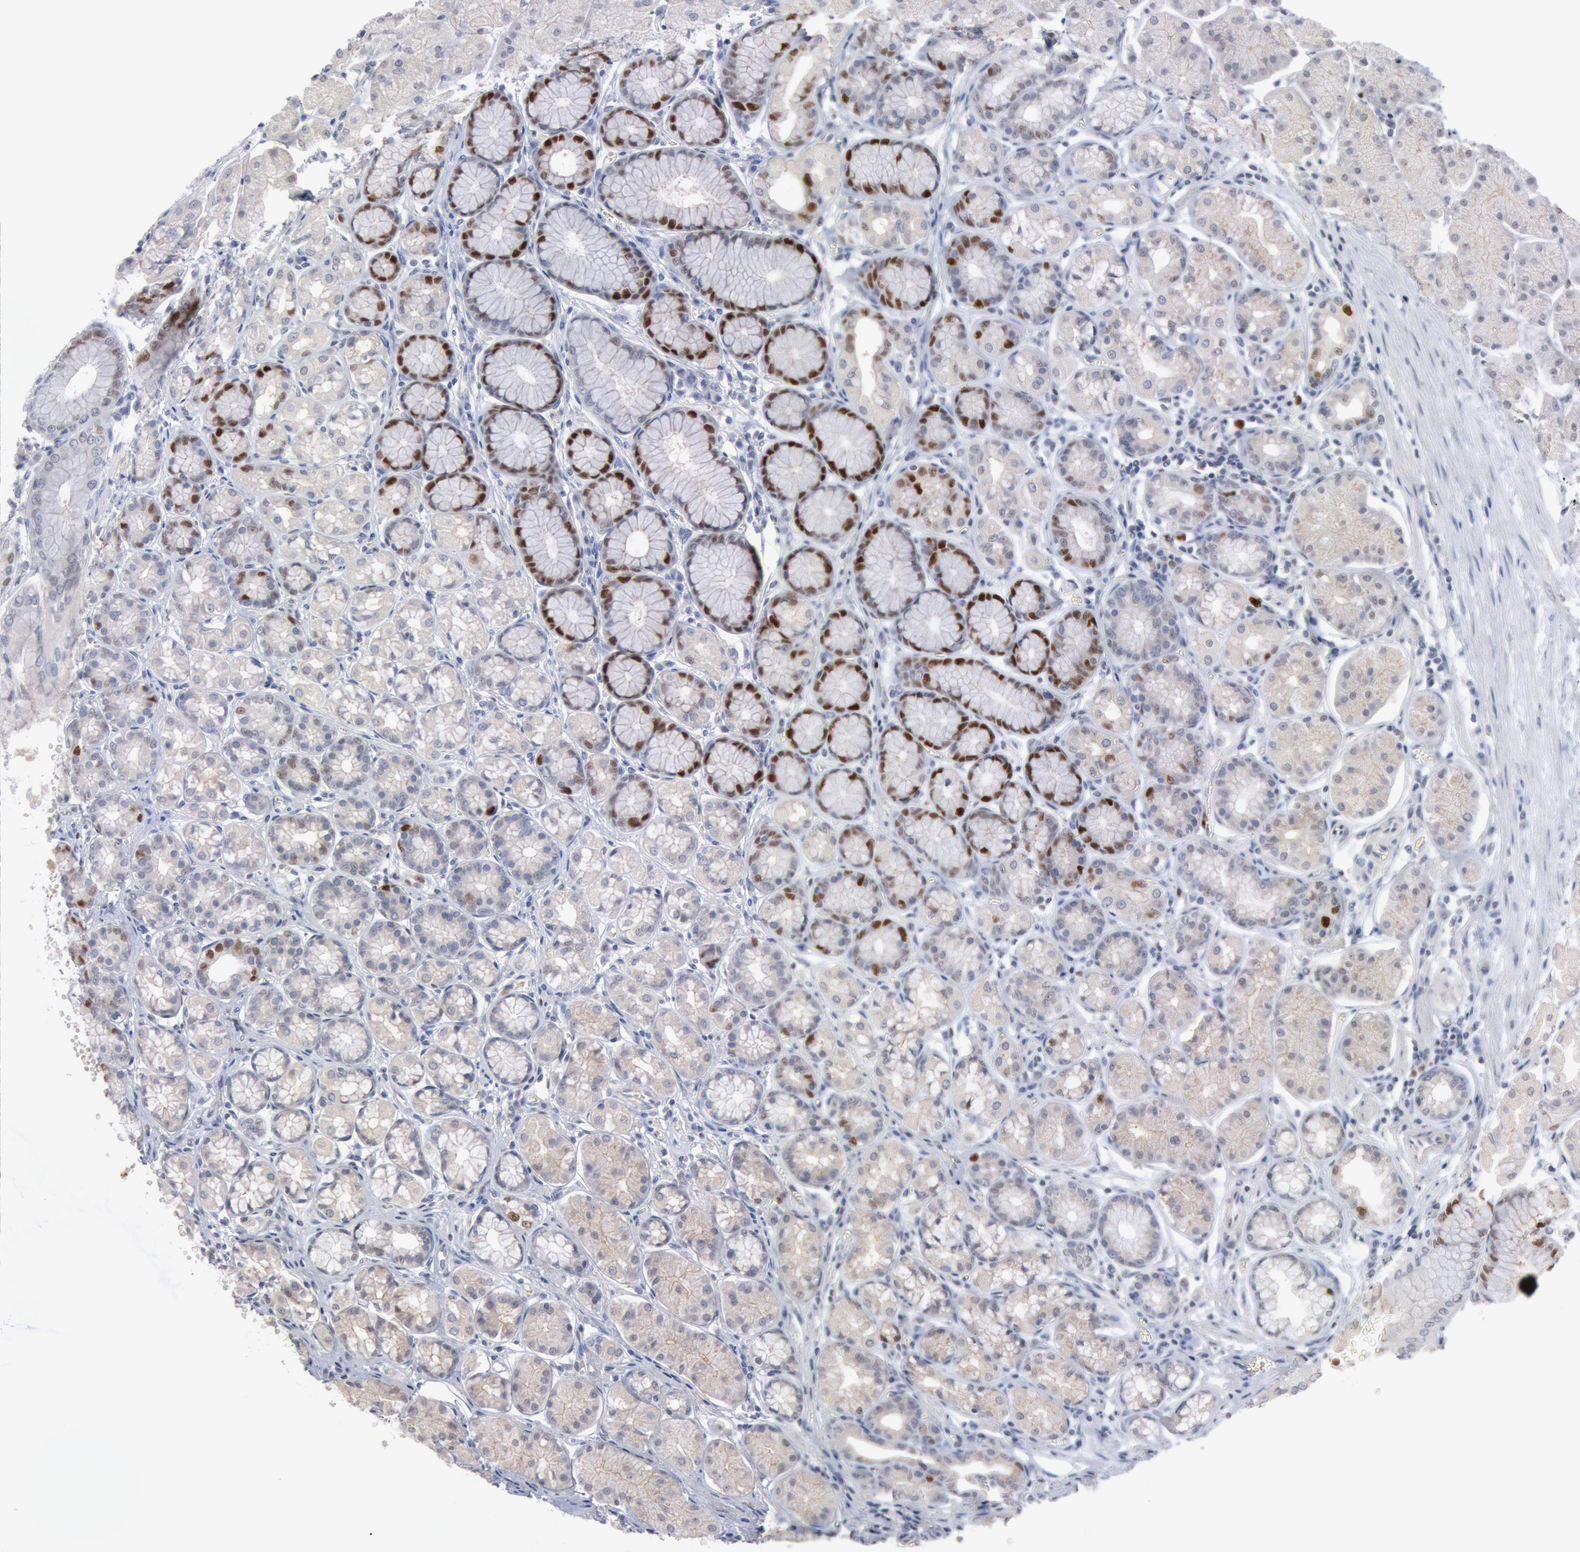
{"staining": {"intensity": "strong", "quantity": "<25%", "location": "nuclear"}, "tissue": "stomach", "cell_type": "Glandular cells", "image_type": "normal", "snomed": [{"axis": "morphology", "description": "Normal tissue, NOS"}, {"axis": "topography", "description": "Stomach"}, {"axis": "topography", "description": "Stomach, lower"}], "caption": "IHC of benign stomach exhibits medium levels of strong nuclear expression in approximately <25% of glandular cells.", "gene": "WDHD1", "patient": {"sex": "male", "age": 76}}